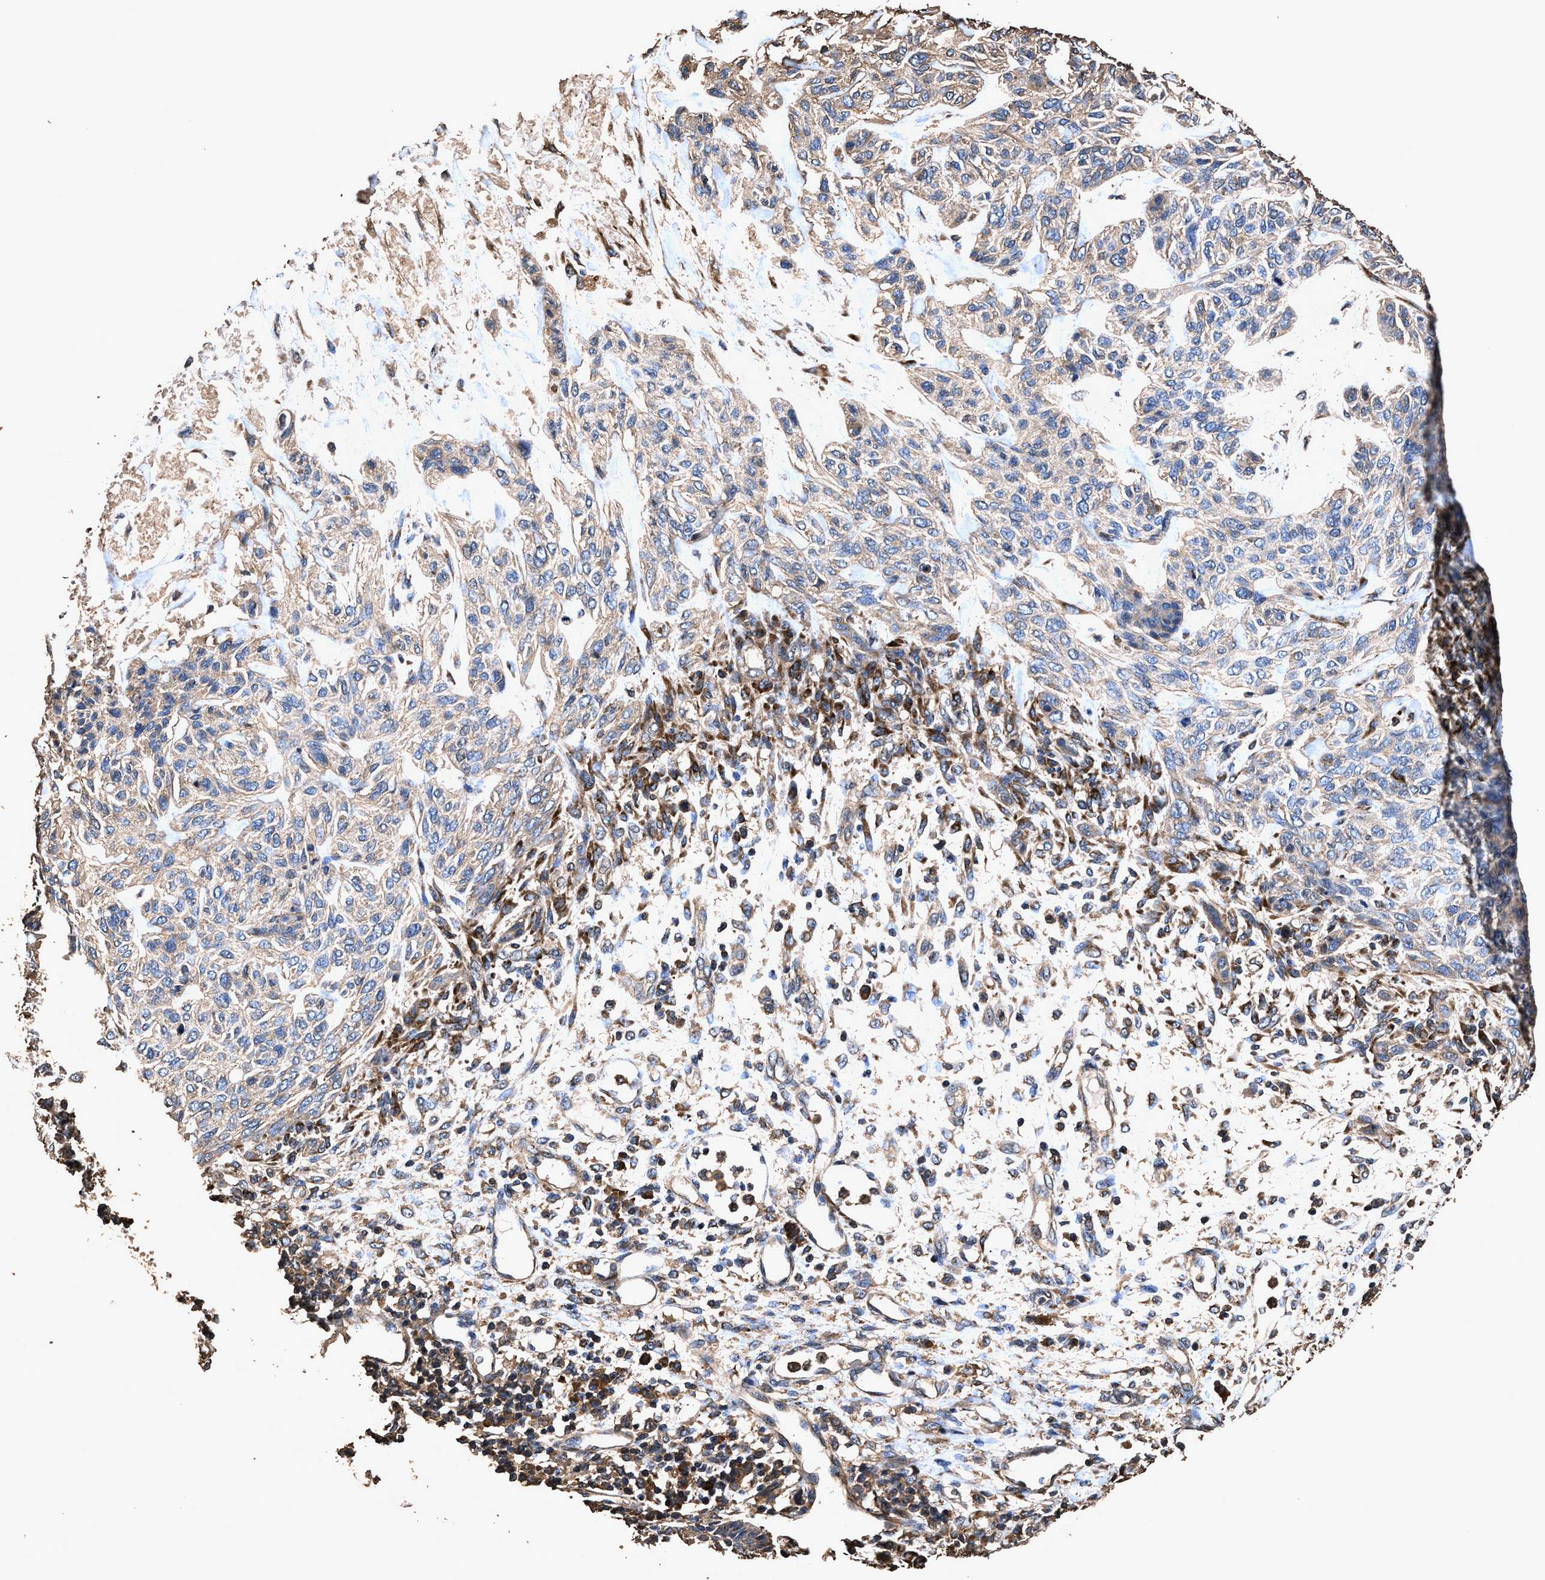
{"staining": {"intensity": "weak", "quantity": "25%-75%", "location": "cytoplasmic/membranous"}, "tissue": "skin cancer", "cell_type": "Tumor cells", "image_type": "cancer", "snomed": [{"axis": "morphology", "description": "Basal cell carcinoma"}, {"axis": "topography", "description": "Skin"}], "caption": "The photomicrograph shows a brown stain indicating the presence of a protein in the cytoplasmic/membranous of tumor cells in skin basal cell carcinoma. Nuclei are stained in blue.", "gene": "ZMYND19", "patient": {"sex": "male", "age": 55}}